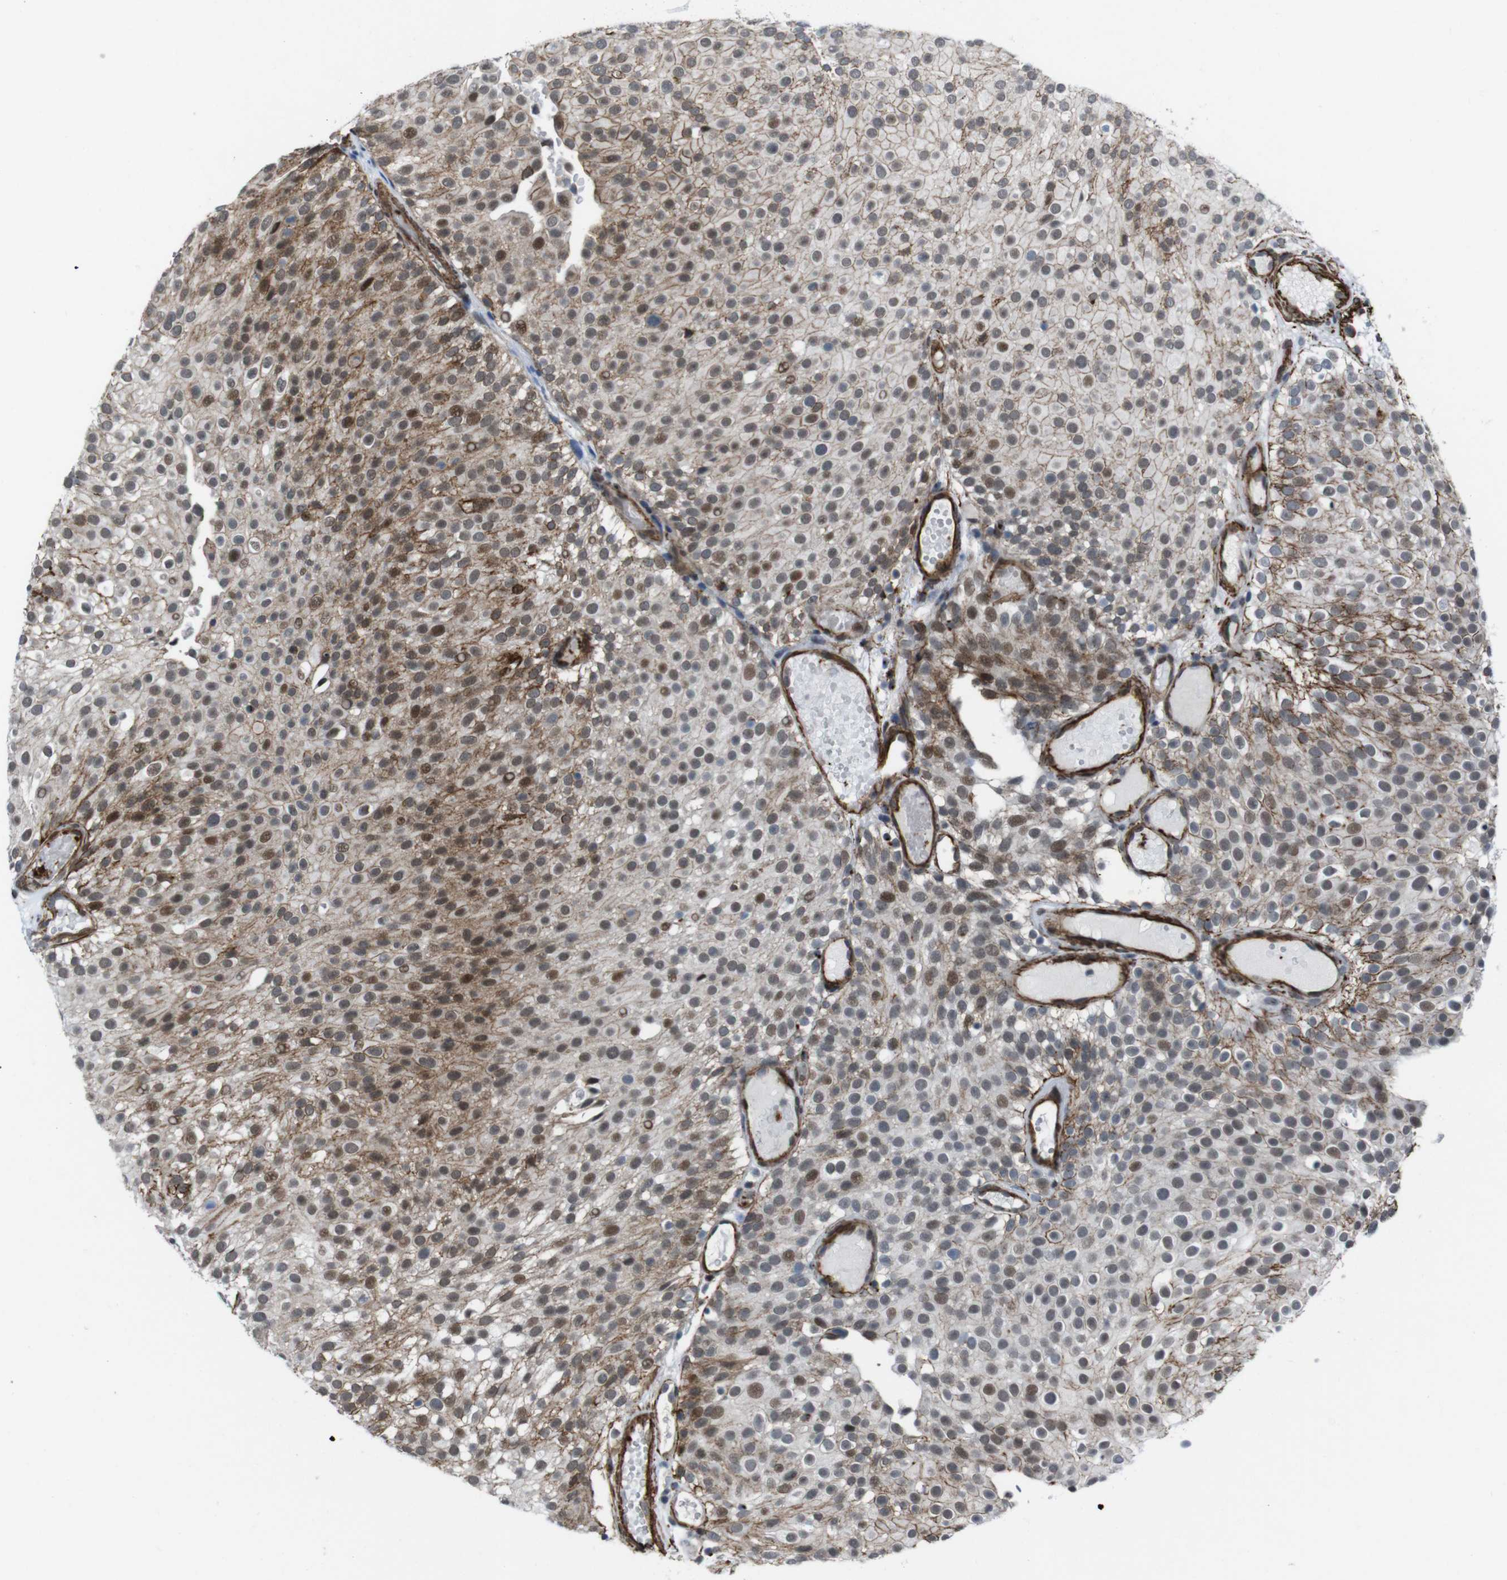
{"staining": {"intensity": "moderate", "quantity": ">75%", "location": "cytoplasmic/membranous,nuclear"}, "tissue": "urothelial cancer", "cell_type": "Tumor cells", "image_type": "cancer", "snomed": [{"axis": "morphology", "description": "Urothelial carcinoma, Low grade"}, {"axis": "topography", "description": "Urinary bladder"}], "caption": "High-power microscopy captured an IHC photomicrograph of urothelial cancer, revealing moderate cytoplasmic/membranous and nuclear staining in approximately >75% of tumor cells.", "gene": "HNRNPU", "patient": {"sex": "male", "age": 78}}